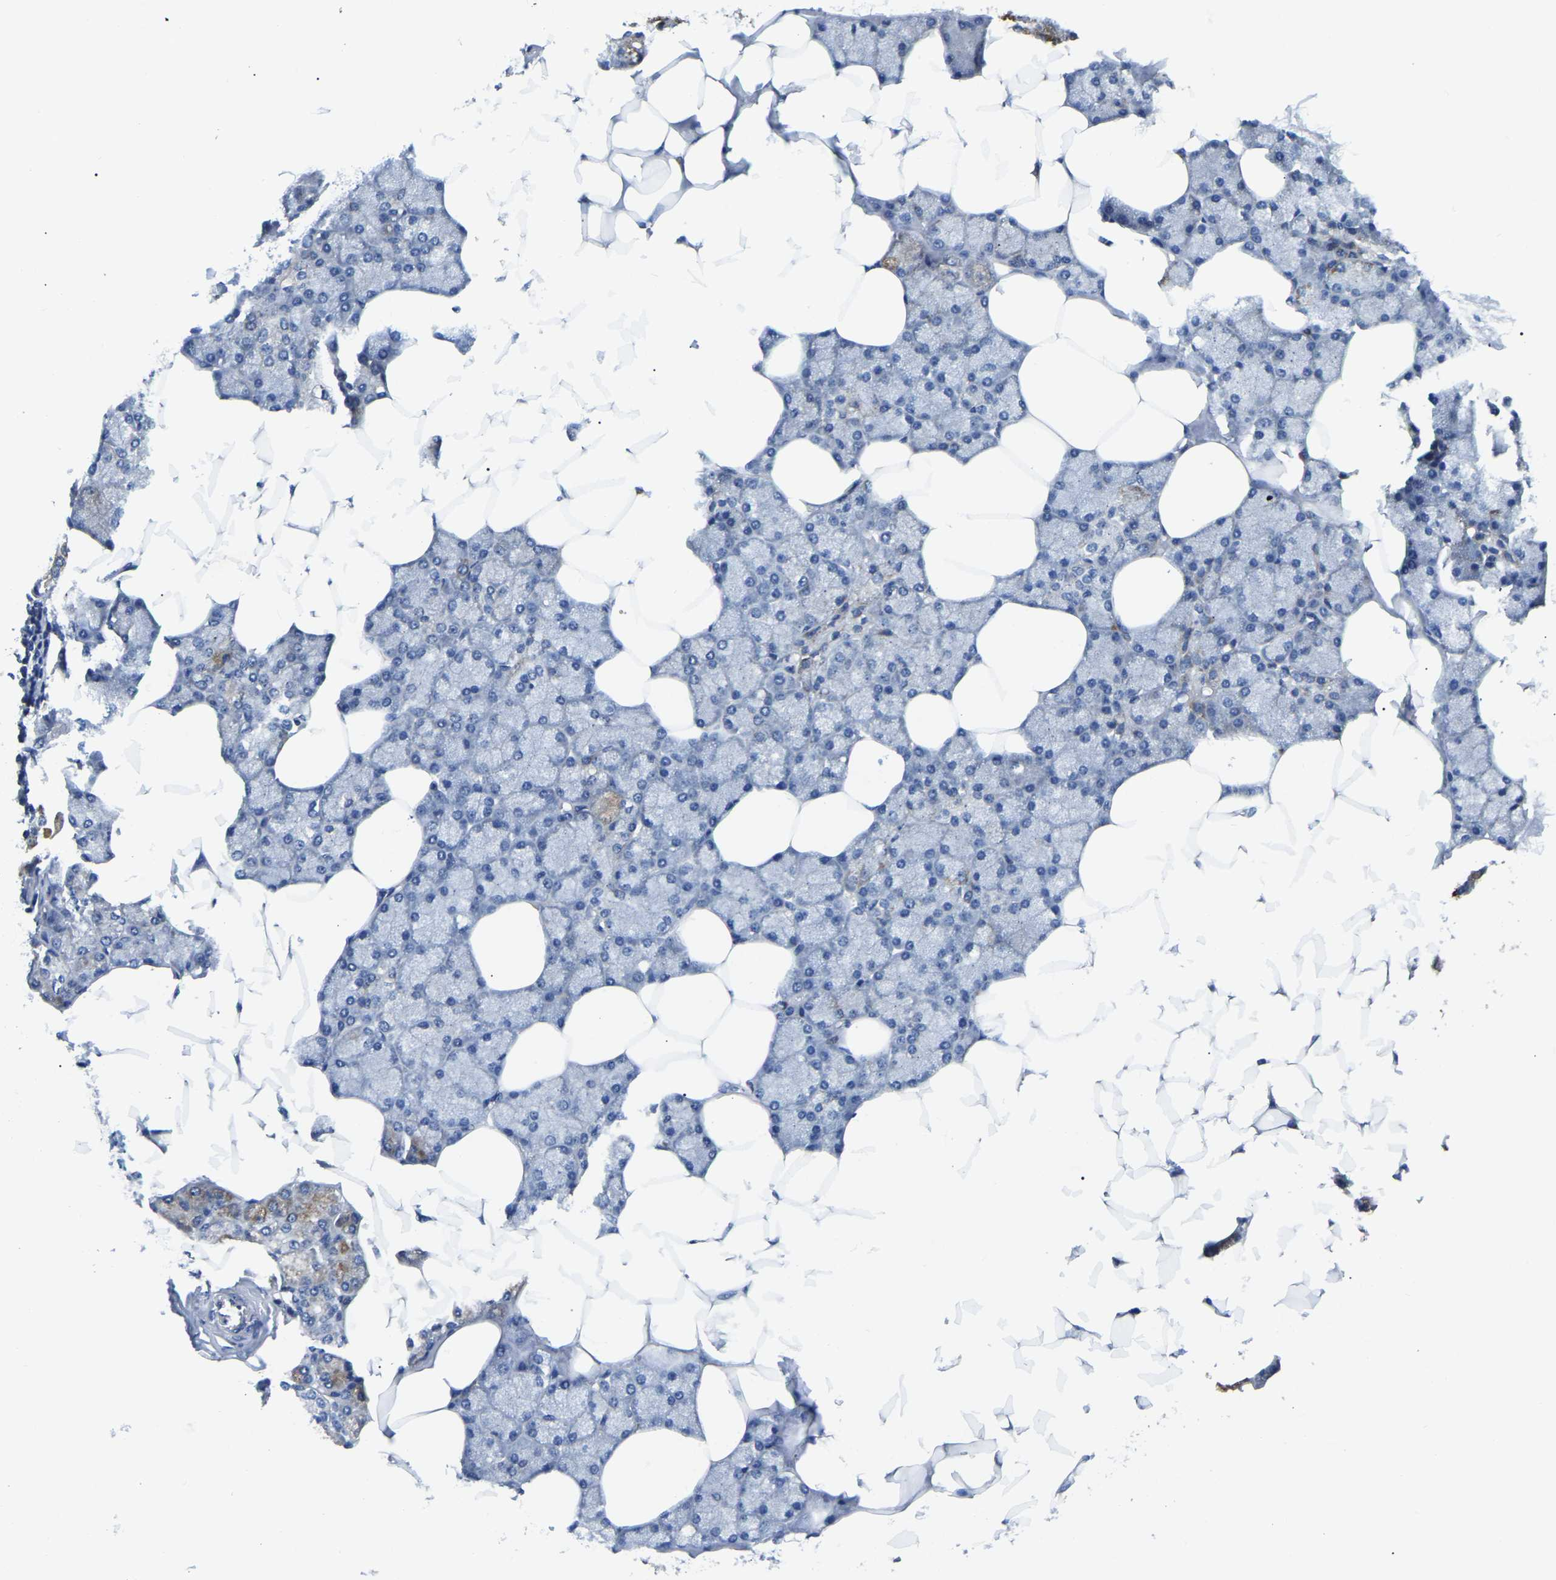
{"staining": {"intensity": "moderate", "quantity": "25%-75%", "location": "cytoplasmic/membranous"}, "tissue": "salivary gland", "cell_type": "Glandular cells", "image_type": "normal", "snomed": [{"axis": "morphology", "description": "Normal tissue, NOS"}, {"axis": "topography", "description": "Salivary gland"}], "caption": "A high-resolution photomicrograph shows IHC staining of benign salivary gland, which exhibits moderate cytoplasmic/membranous expression in approximately 25%-75% of glandular cells. (DAB (3,3'-diaminobenzidine) IHC with brightfield microscopy, high magnification).", "gene": "PPM1E", "patient": {"sex": "male", "age": 62}}